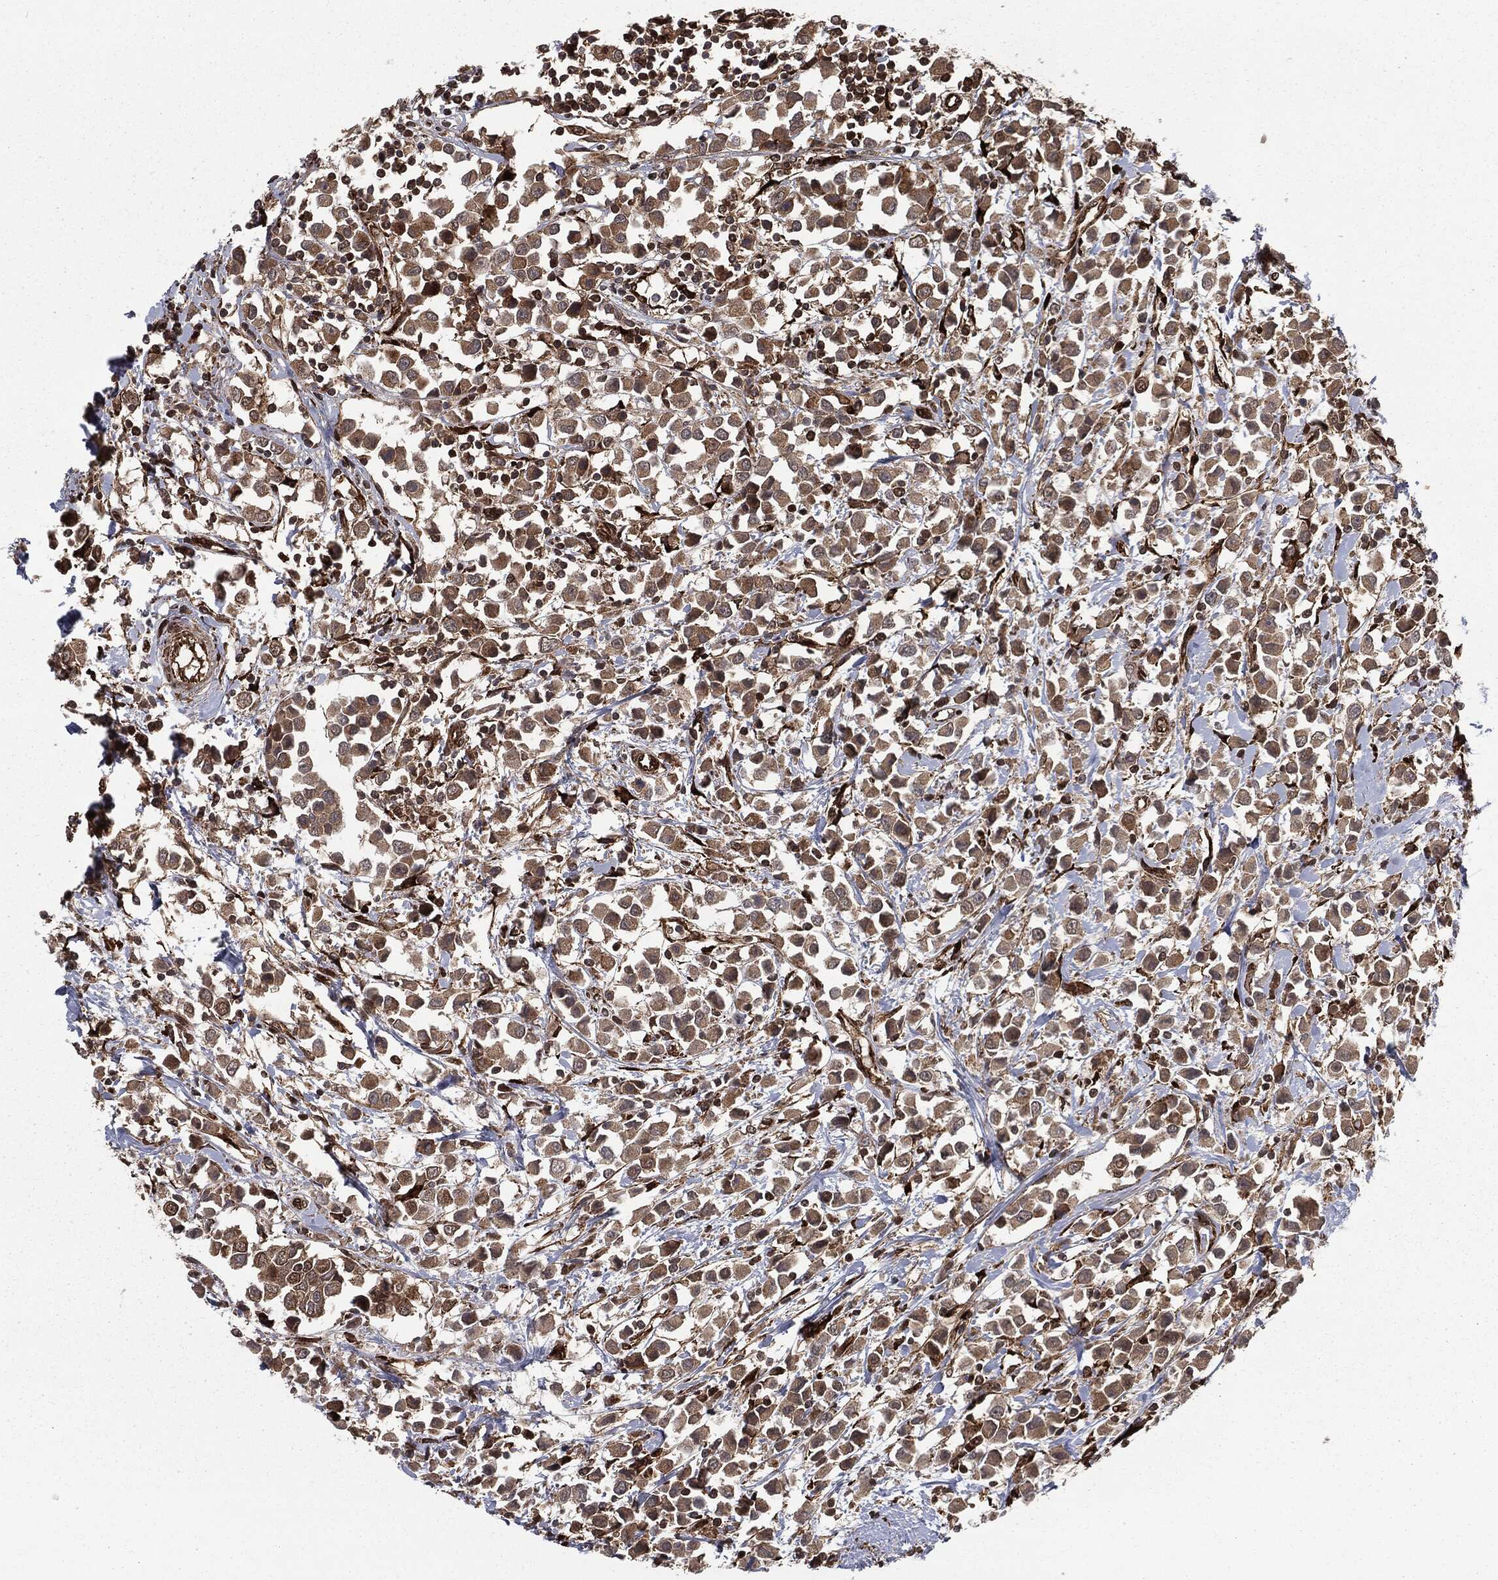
{"staining": {"intensity": "weak", "quantity": ">75%", "location": "cytoplasmic/membranous"}, "tissue": "breast cancer", "cell_type": "Tumor cells", "image_type": "cancer", "snomed": [{"axis": "morphology", "description": "Duct carcinoma"}, {"axis": "topography", "description": "Breast"}], "caption": "Immunohistochemistry staining of invasive ductal carcinoma (breast), which displays low levels of weak cytoplasmic/membranous staining in about >75% of tumor cells indicating weak cytoplasmic/membranous protein staining. The staining was performed using DAB (3,3'-diaminobenzidine) (brown) for protein detection and nuclei were counterstained in hematoxylin (blue).", "gene": "RANBP9", "patient": {"sex": "female", "age": 61}}